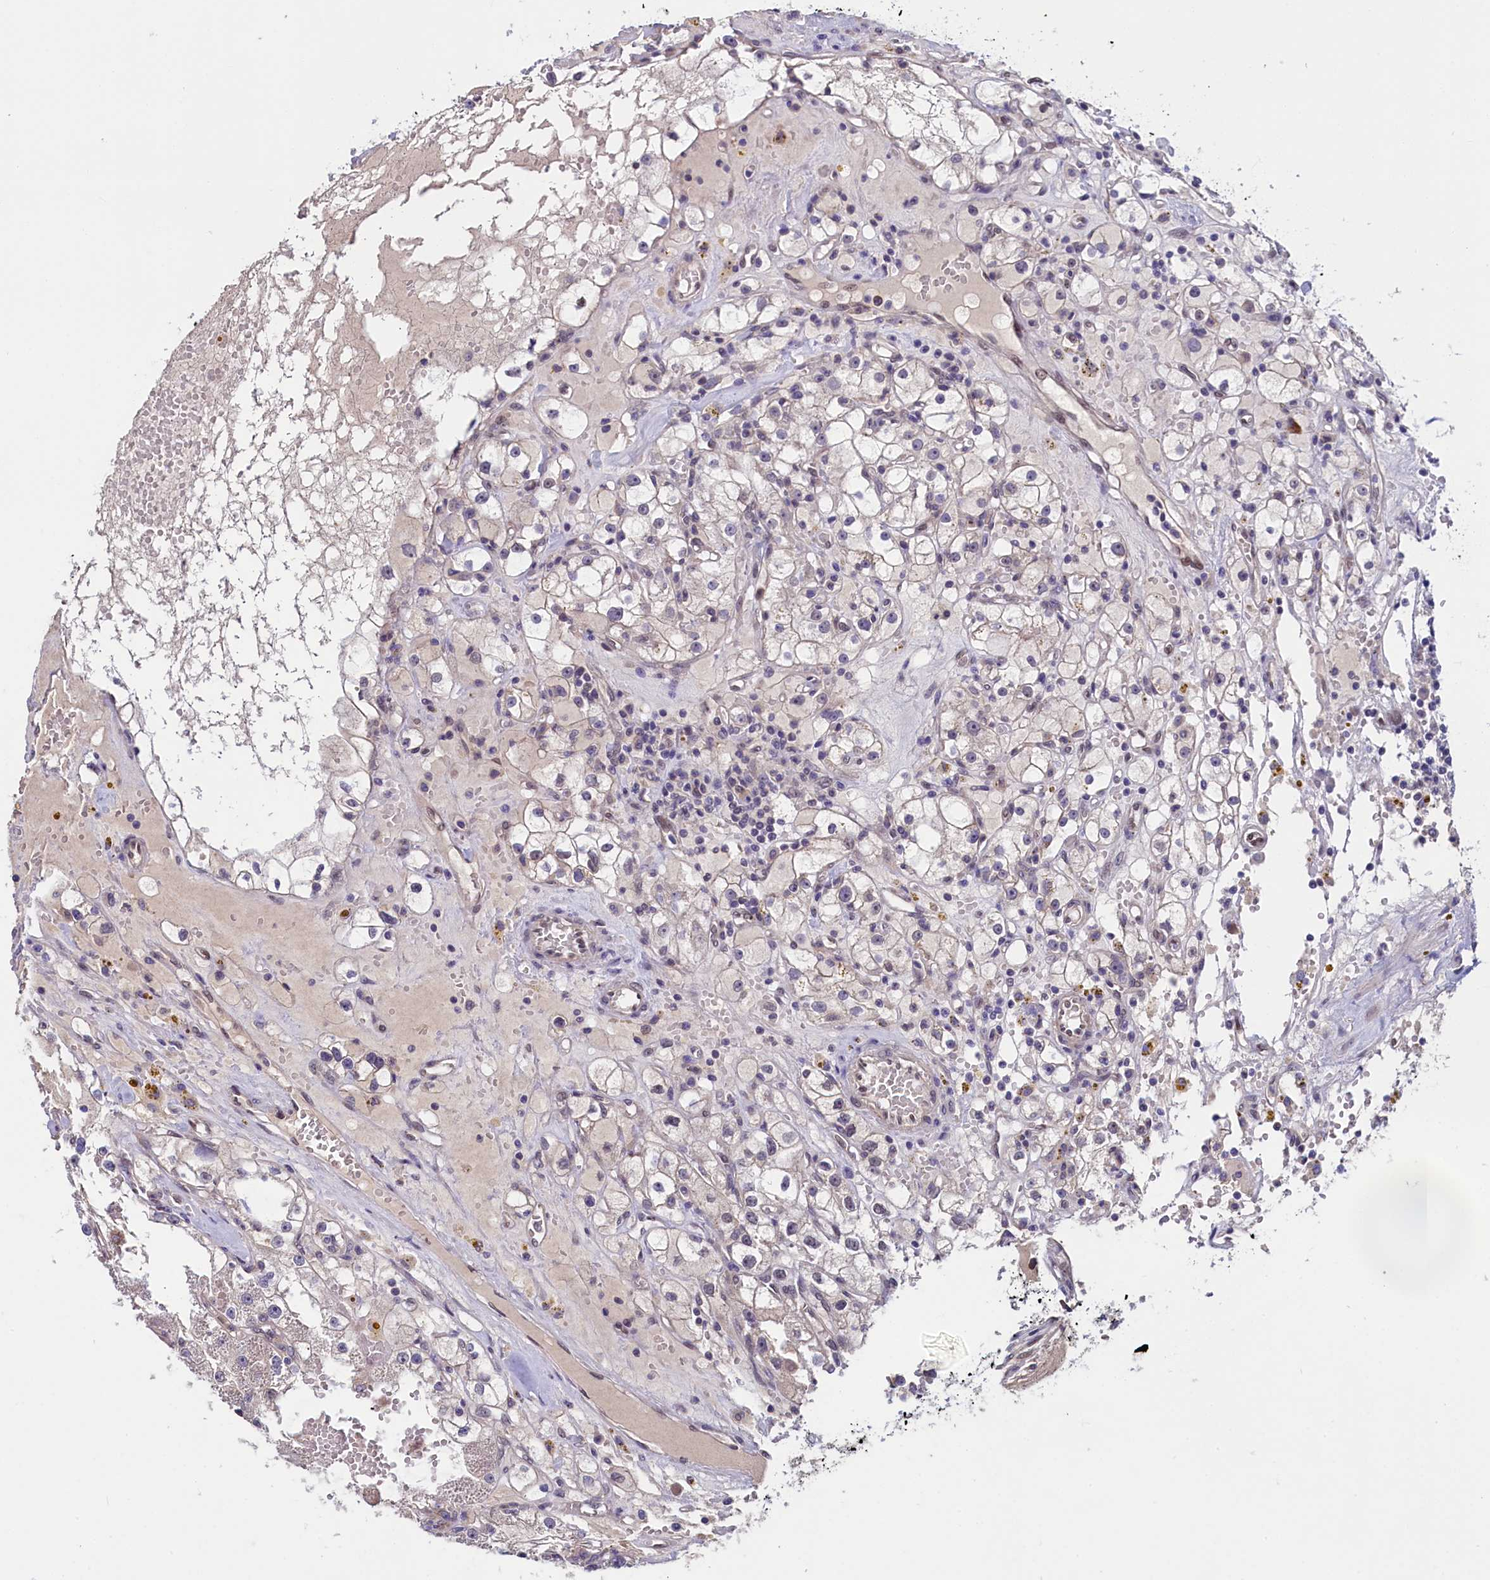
{"staining": {"intensity": "weak", "quantity": "<25%", "location": "nuclear"}, "tissue": "renal cancer", "cell_type": "Tumor cells", "image_type": "cancer", "snomed": [{"axis": "morphology", "description": "Adenocarcinoma, NOS"}, {"axis": "topography", "description": "Kidney"}], "caption": "Protein analysis of renal cancer (adenocarcinoma) demonstrates no significant staining in tumor cells. Brightfield microscopy of IHC stained with DAB (brown) and hematoxylin (blue), captured at high magnification.", "gene": "FLYWCH2", "patient": {"sex": "male", "age": 56}}